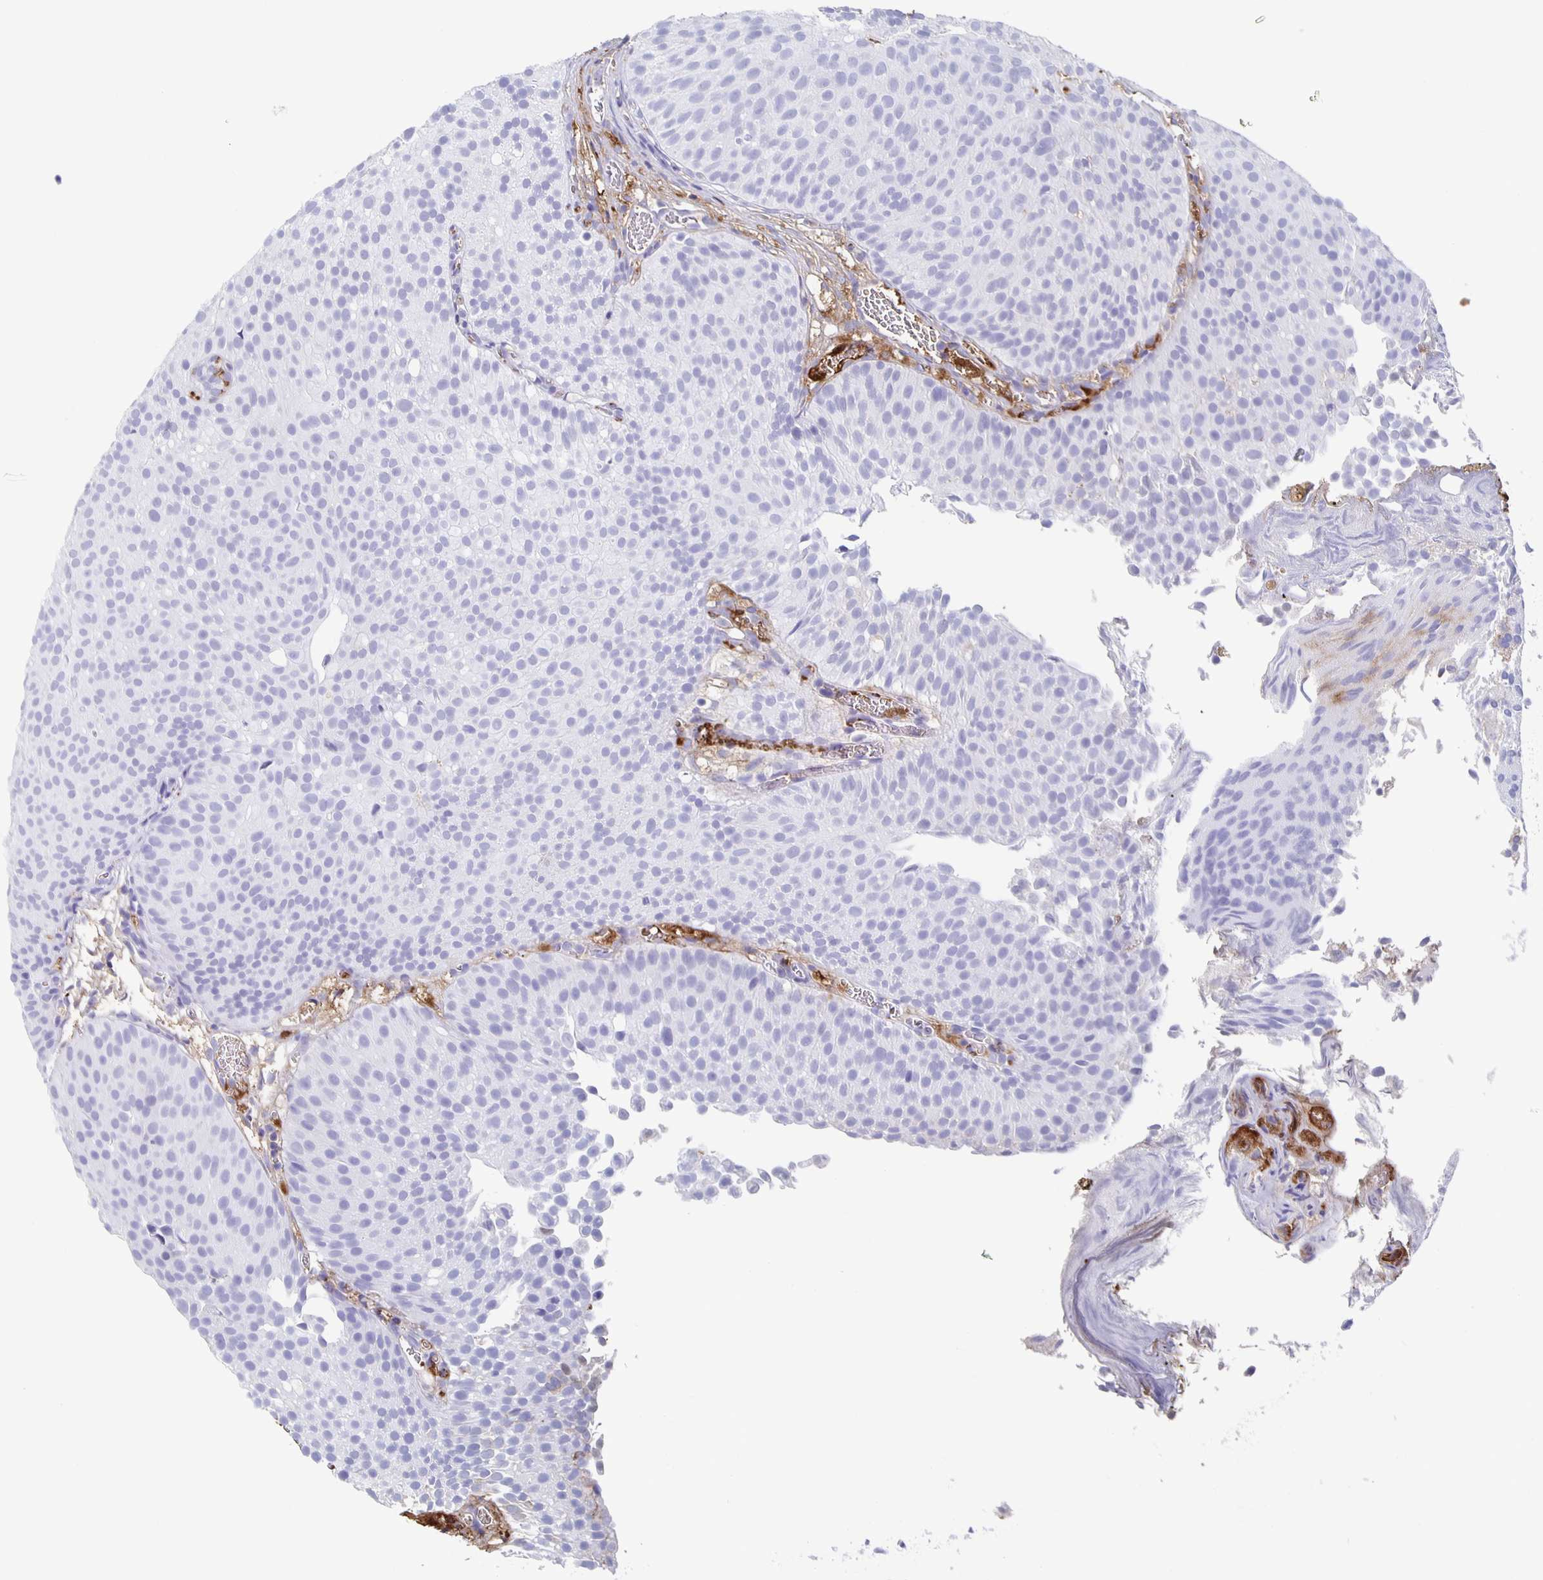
{"staining": {"intensity": "negative", "quantity": "none", "location": "none"}, "tissue": "urothelial cancer", "cell_type": "Tumor cells", "image_type": "cancer", "snomed": [{"axis": "morphology", "description": "Urothelial carcinoma, Low grade"}, {"axis": "topography", "description": "Urinary bladder"}], "caption": "Image shows no protein positivity in tumor cells of urothelial cancer tissue.", "gene": "FGA", "patient": {"sex": "male", "age": 80}}